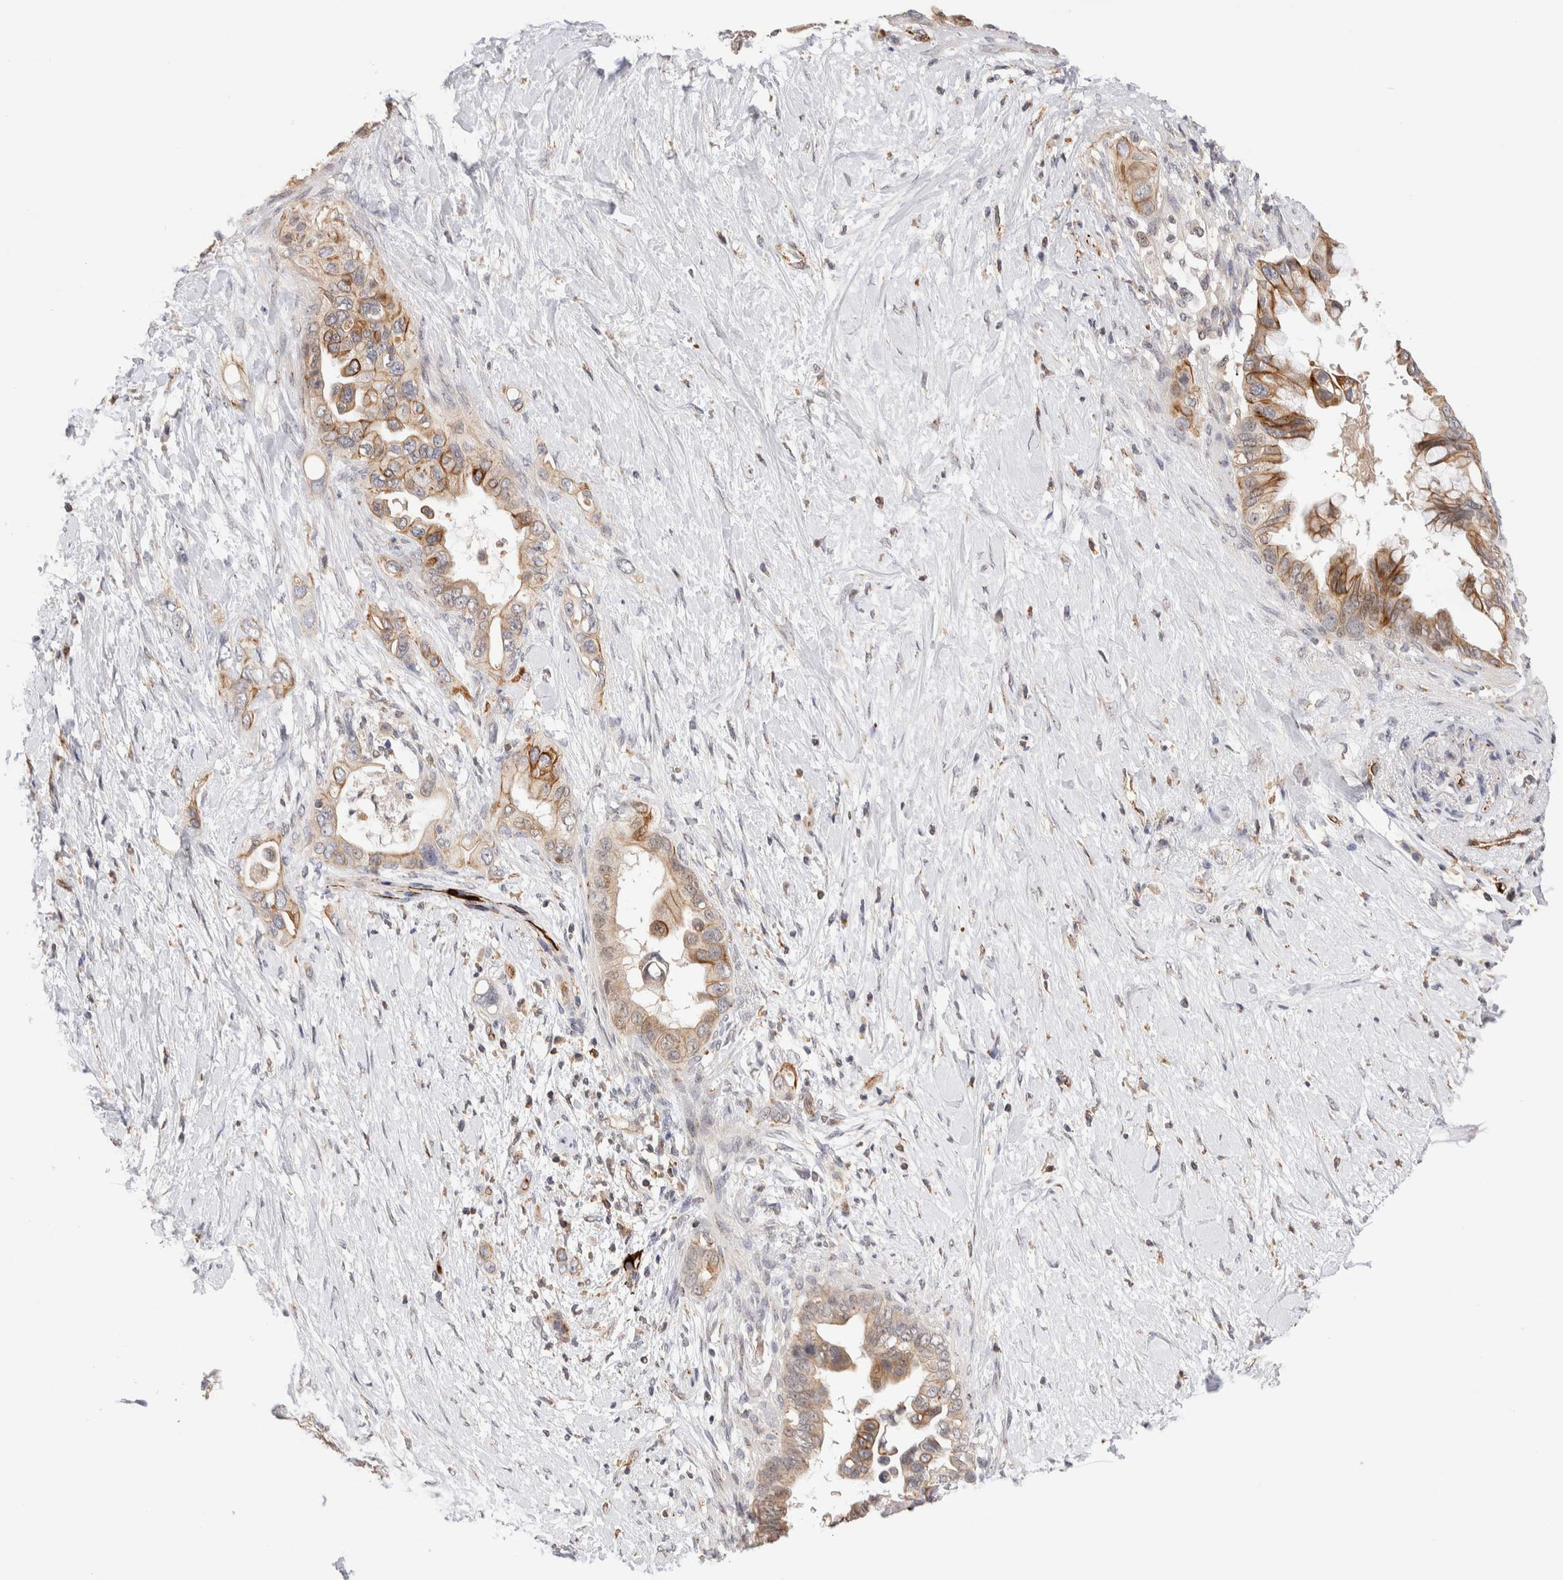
{"staining": {"intensity": "moderate", "quantity": "25%-75%", "location": "cytoplasmic/membranous"}, "tissue": "pancreatic cancer", "cell_type": "Tumor cells", "image_type": "cancer", "snomed": [{"axis": "morphology", "description": "Adenocarcinoma, NOS"}, {"axis": "topography", "description": "Pancreas"}], "caption": "Protein expression analysis of pancreatic cancer (adenocarcinoma) exhibits moderate cytoplasmic/membranous positivity in about 25%-75% of tumor cells. The staining is performed using DAB (3,3'-diaminobenzidine) brown chromogen to label protein expression. The nuclei are counter-stained blue using hematoxylin.", "gene": "NSMAF", "patient": {"sex": "female", "age": 56}}